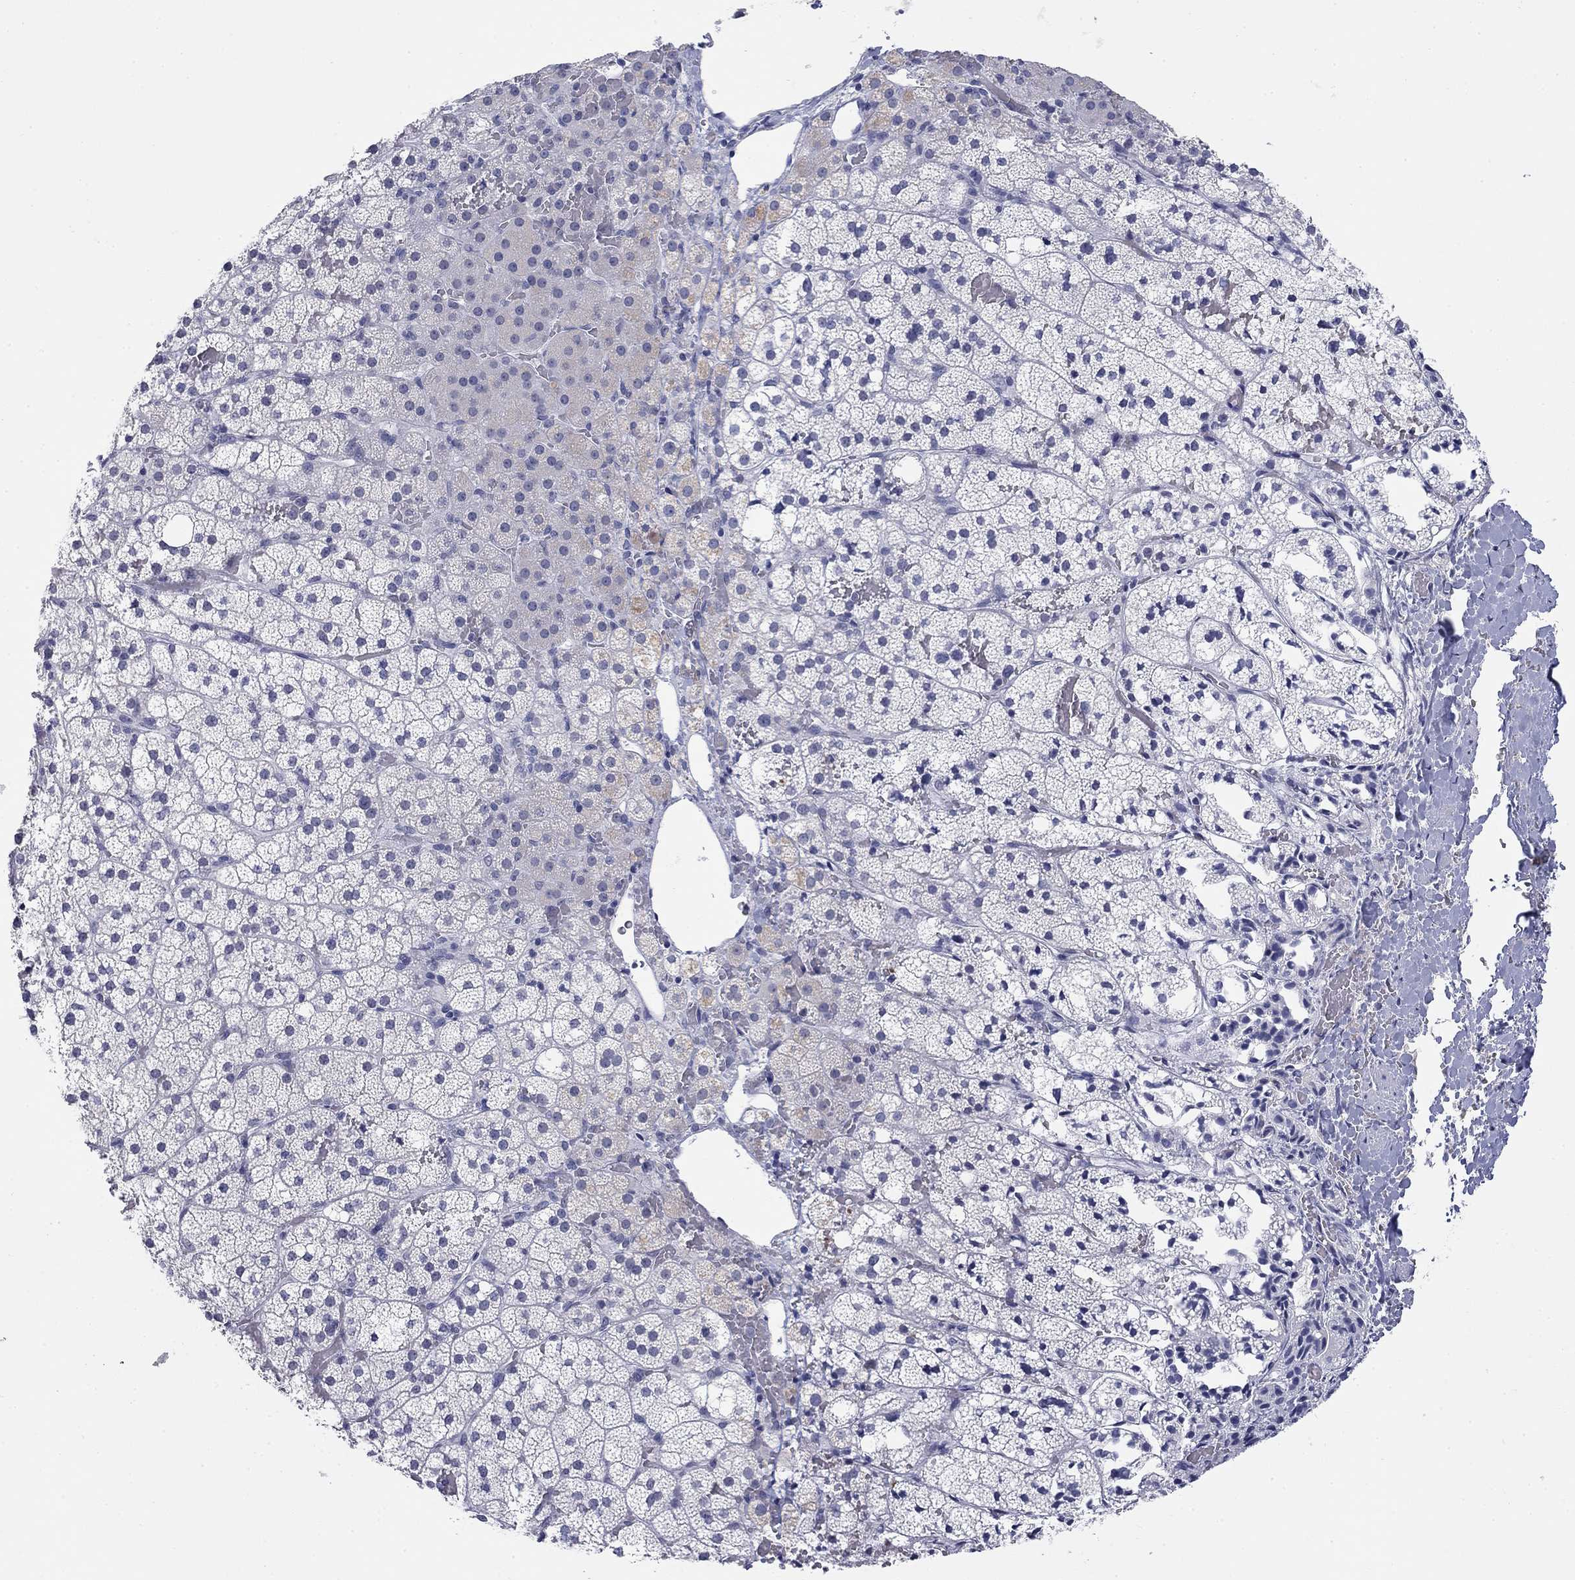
{"staining": {"intensity": "strong", "quantity": "<25%", "location": "cytoplasmic/membranous"}, "tissue": "adrenal gland", "cell_type": "Glandular cells", "image_type": "normal", "snomed": [{"axis": "morphology", "description": "Normal tissue, NOS"}, {"axis": "topography", "description": "Adrenal gland"}], "caption": "This image shows IHC staining of normal adrenal gland, with medium strong cytoplasmic/membranous staining in approximately <25% of glandular cells.", "gene": "ECEL1", "patient": {"sex": "male", "age": 53}}